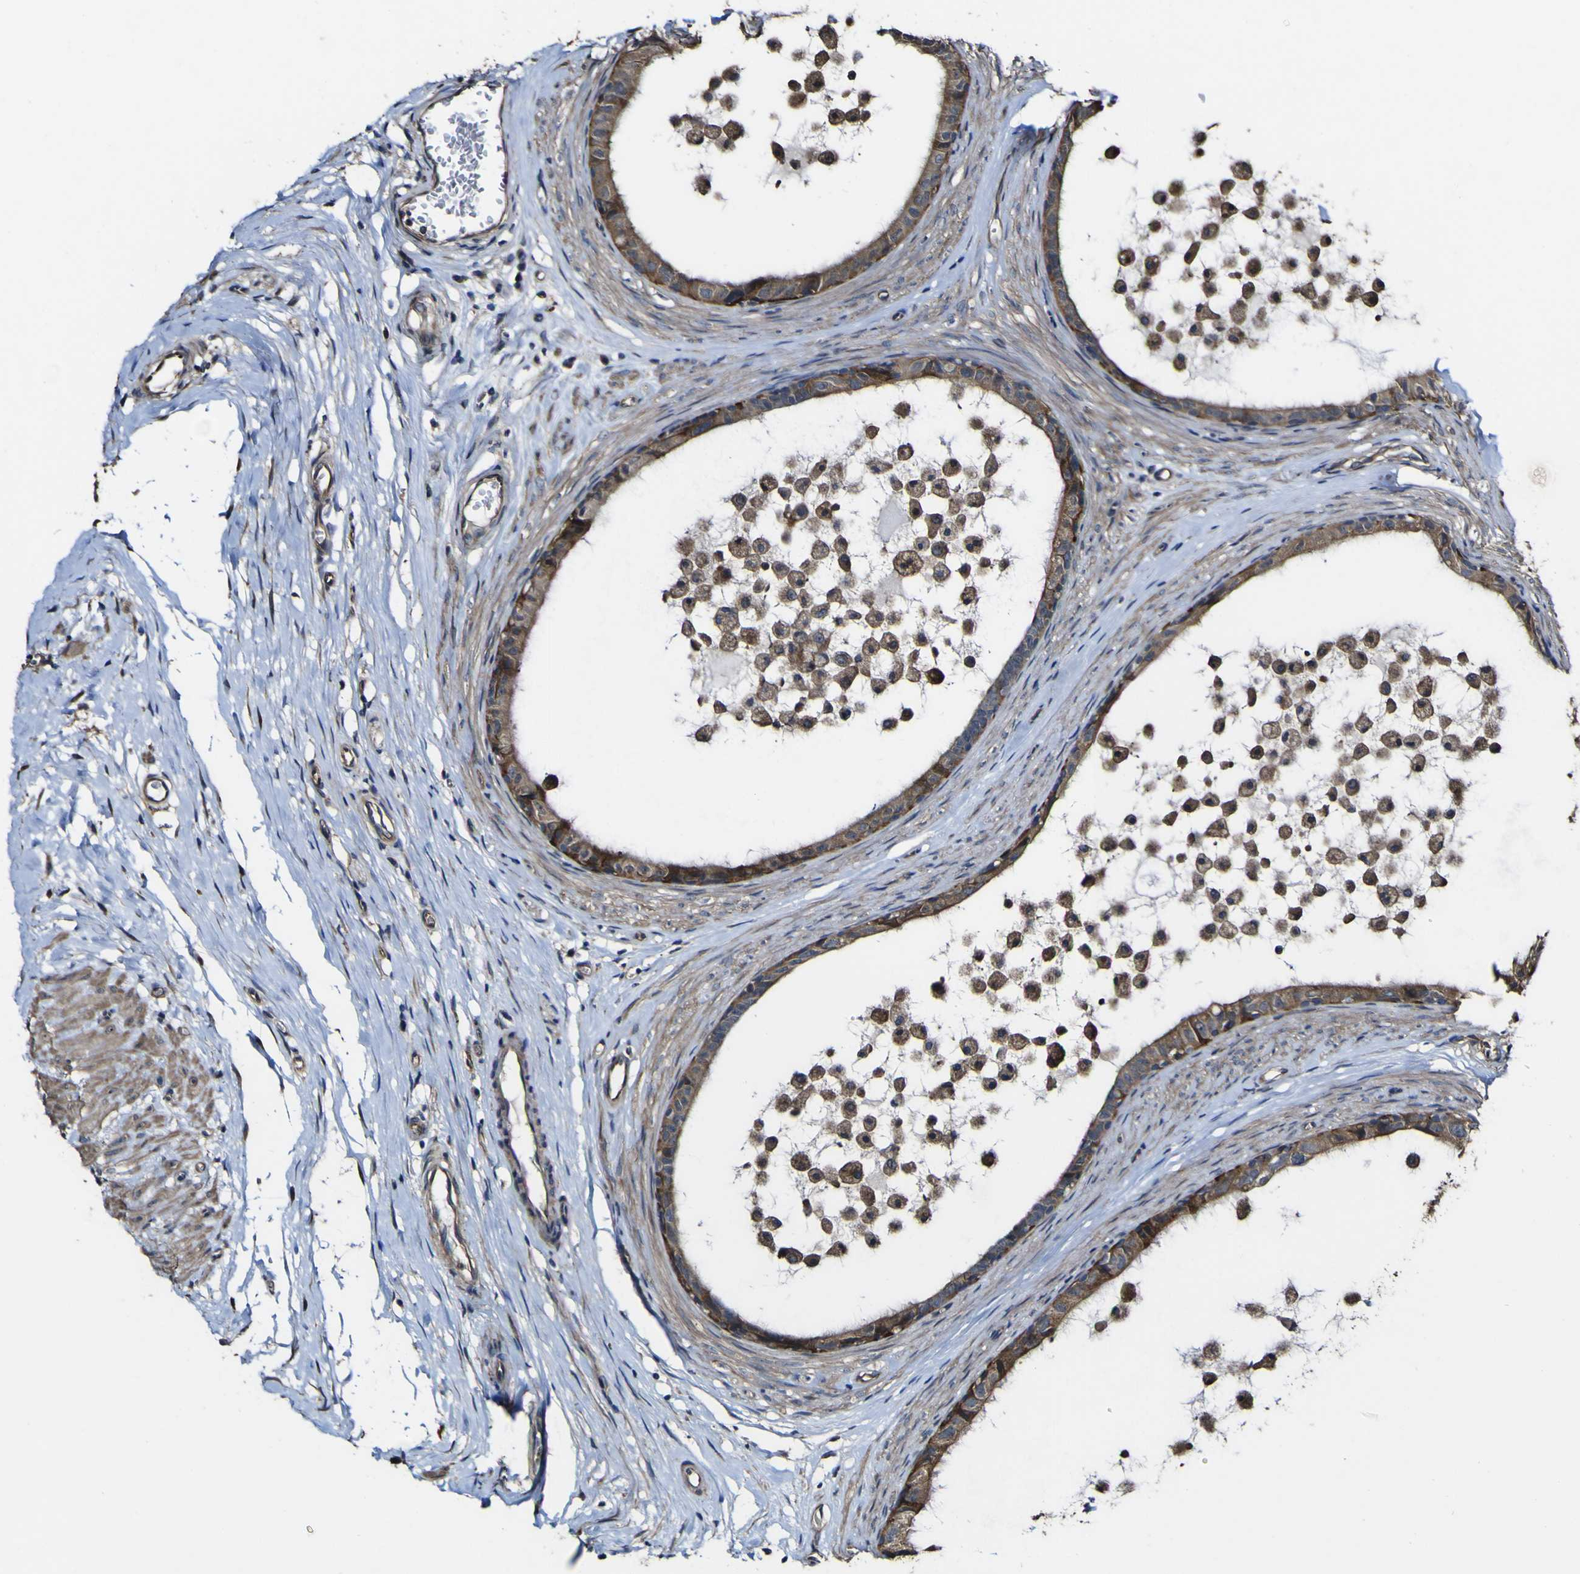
{"staining": {"intensity": "strong", "quantity": ">75%", "location": "cytoplasmic/membranous"}, "tissue": "epididymis", "cell_type": "Glandular cells", "image_type": "normal", "snomed": [{"axis": "morphology", "description": "Normal tissue, NOS"}, {"axis": "morphology", "description": "Inflammation, NOS"}, {"axis": "topography", "description": "Epididymis"}], "caption": "Immunohistochemistry of normal human epididymis displays high levels of strong cytoplasmic/membranous staining in approximately >75% of glandular cells.", "gene": "NAALADL2", "patient": {"sex": "male", "age": 85}}